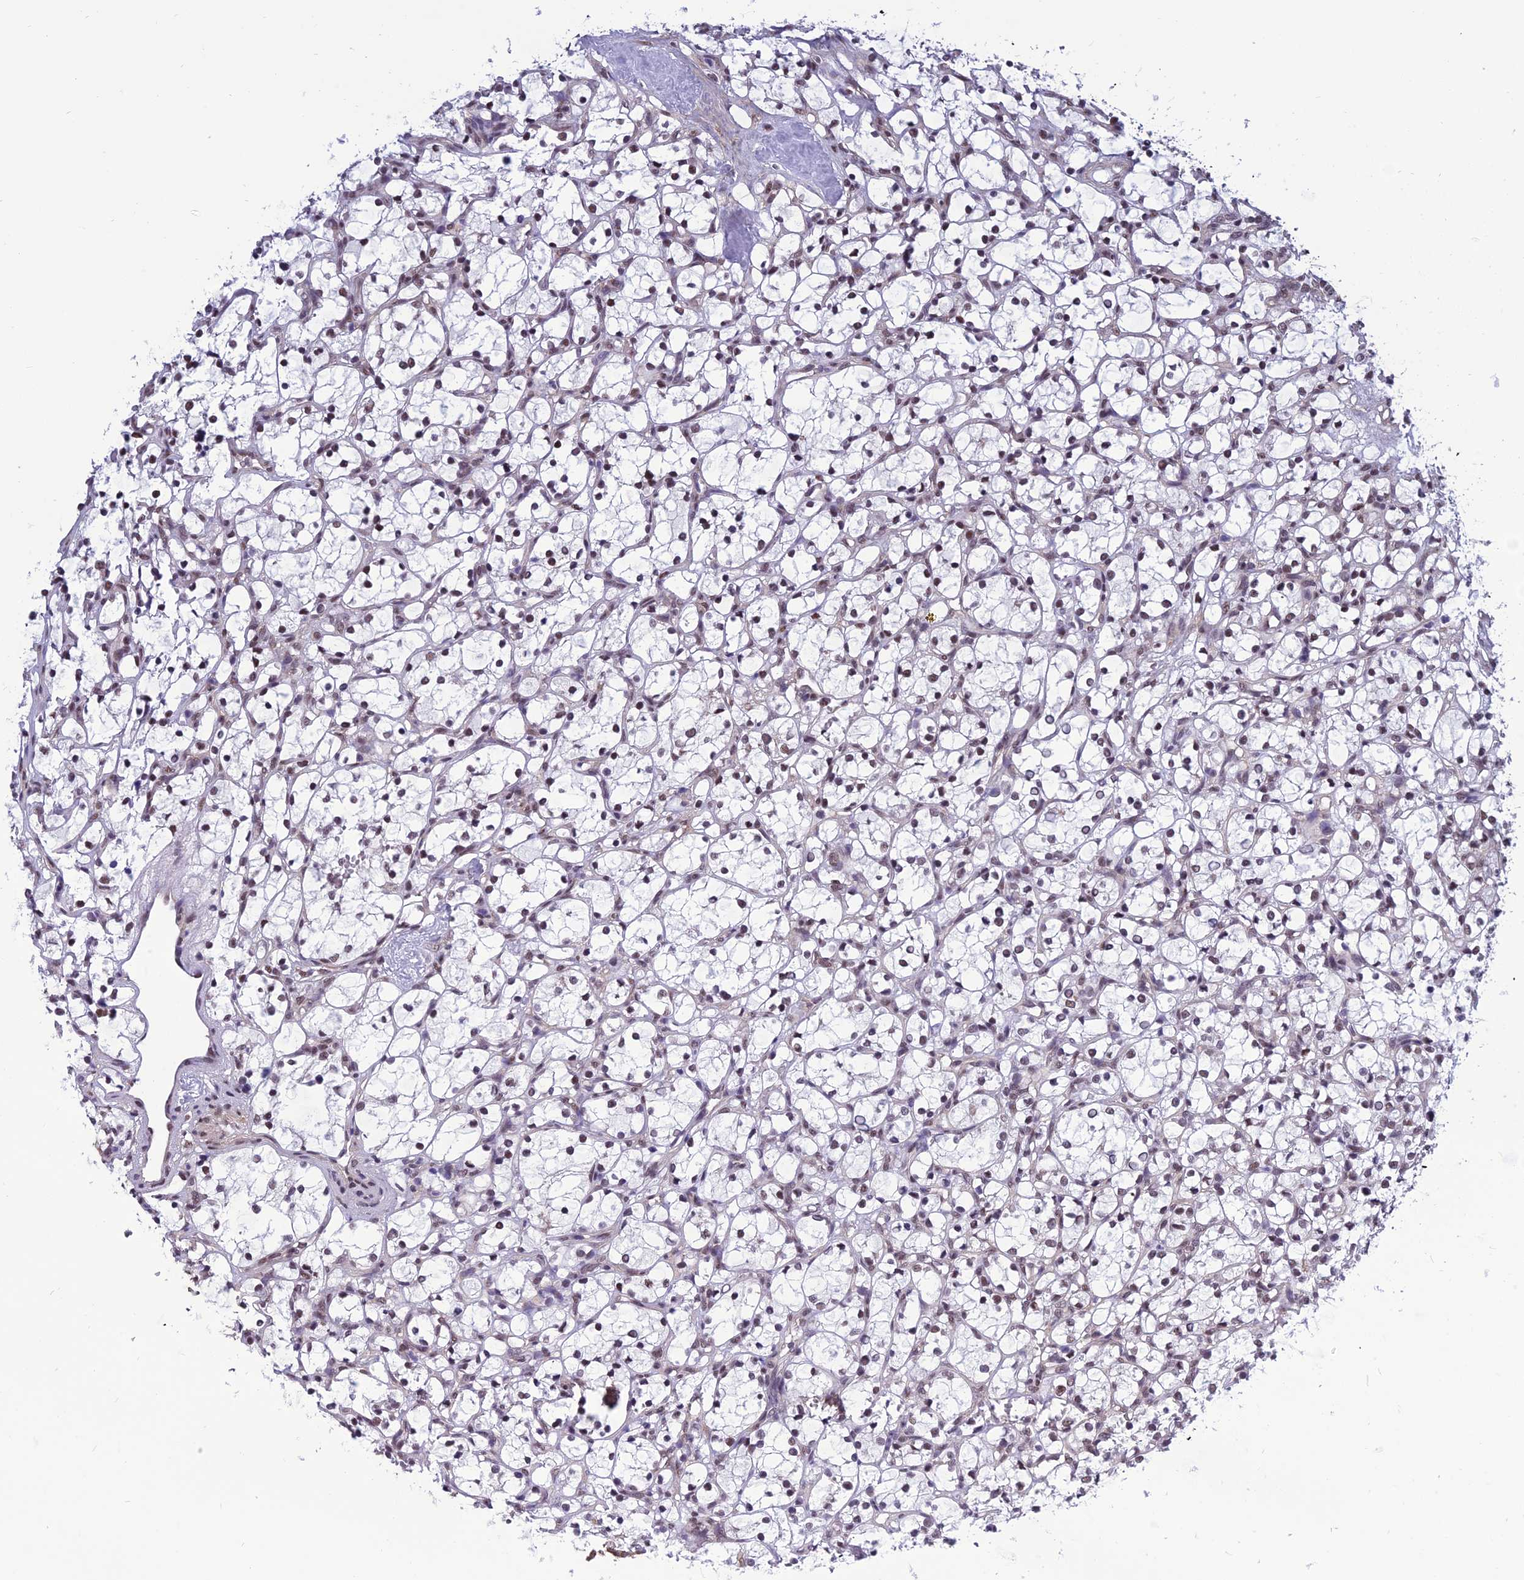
{"staining": {"intensity": "weak", "quantity": ">75%", "location": "nuclear"}, "tissue": "renal cancer", "cell_type": "Tumor cells", "image_type": "cancer", "snomed": [{"axis": "morphology", "description": "Adenocarcinoma, NOS"}, {"axis": "topography", "description": "Kidney"}], "caption": "Renal cancer was stained to show a protein in brown. There is low levels of weak nuclear positivity in about >75% of tumor cells.", "gene": "RSRC1", "patient": {"sex": "female", "age": 69}}